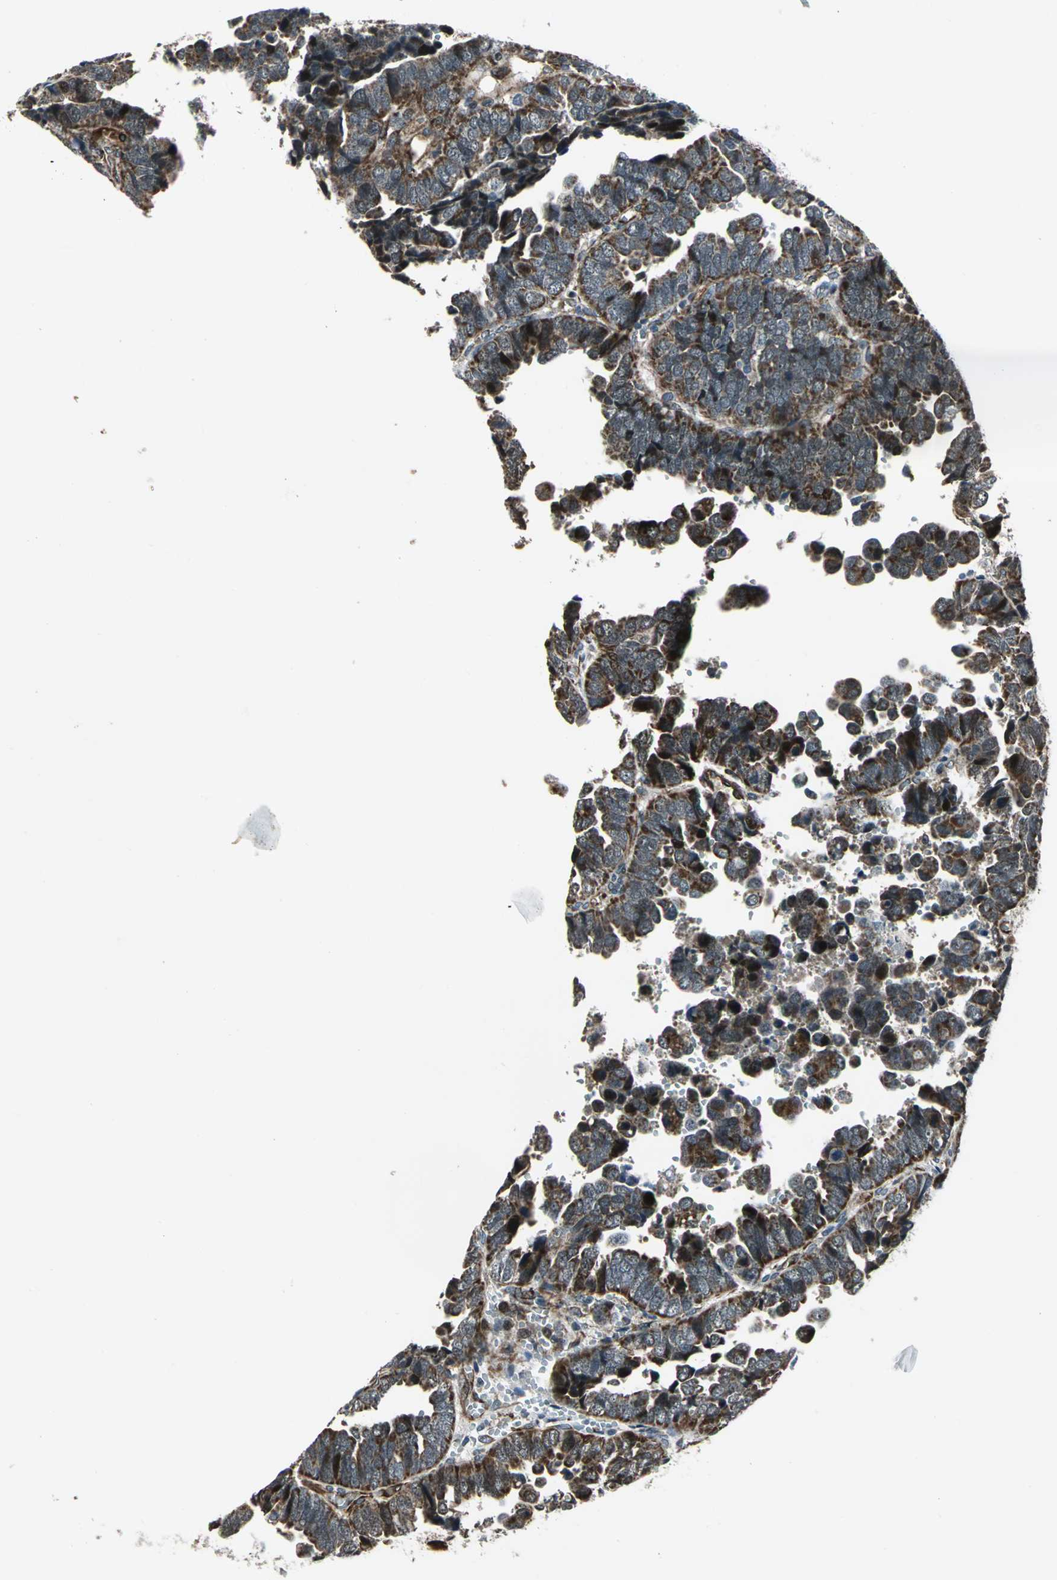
{"staining": {"intensity": "strong", "quantity": ">75%", "location": "cytoplasmic/membranous"}, "tissue": "endometrial cancer", "cell_type": "Tumor cells", "image_type": "cancer", "snomed": [{"axis": "morphology", "description": "Adenocarcinoma, NOS"}, {"axis": "topography", "description": "Endometrium"}], "caption": "Protein staining of endometrial adenocarcinoma tissue demonstrates strong cytoplasmic/membranous expression in about >75% of tumor cells.", "gene": "EXD2", "patient": {"sex": "female", "age": 75}}